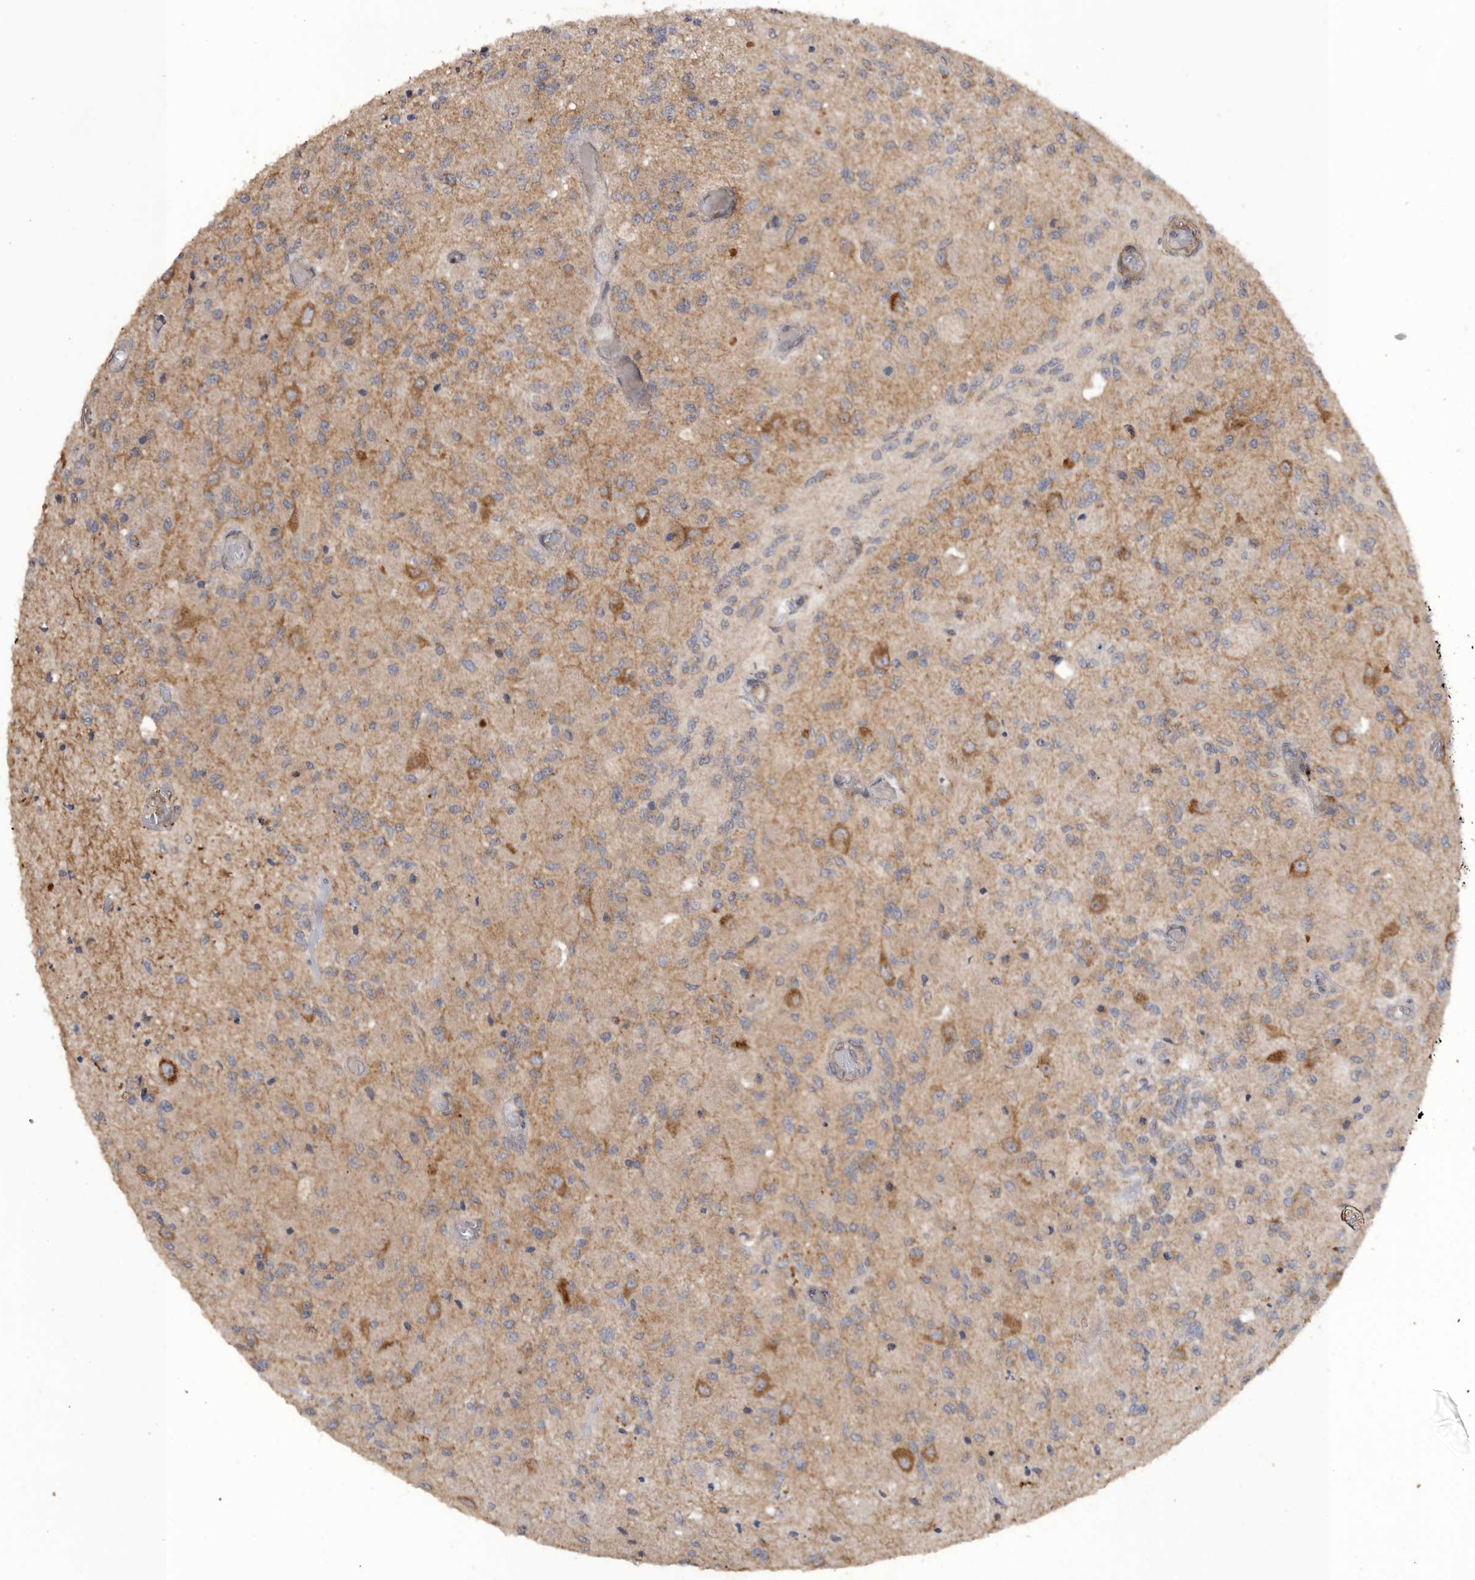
{"staining": {"intensity": "moderate", "quantity": "25%-75%", "location": "cytoplasmic/membranous"}, "tissue": "glioma", "cell_type": "Tumor cells", "image_type": "cancer", "snomed": [{"axis": "morphology", "description": "Normal tissue, NOS"}, {"axis": "morphology", "description": "Glioma, malignant, High grade"}, {"axis": "topography", "description": "Cerebral cortex"}], "caption": "The histopathology image displays immunohistochemical staining of glioma. There is moderate cytoplasmic/membranous positivity is present in approximately 25%-75% of tumor cells.", "gene": "PODXL2", "patient": {"sex": "male", "age": 77}}